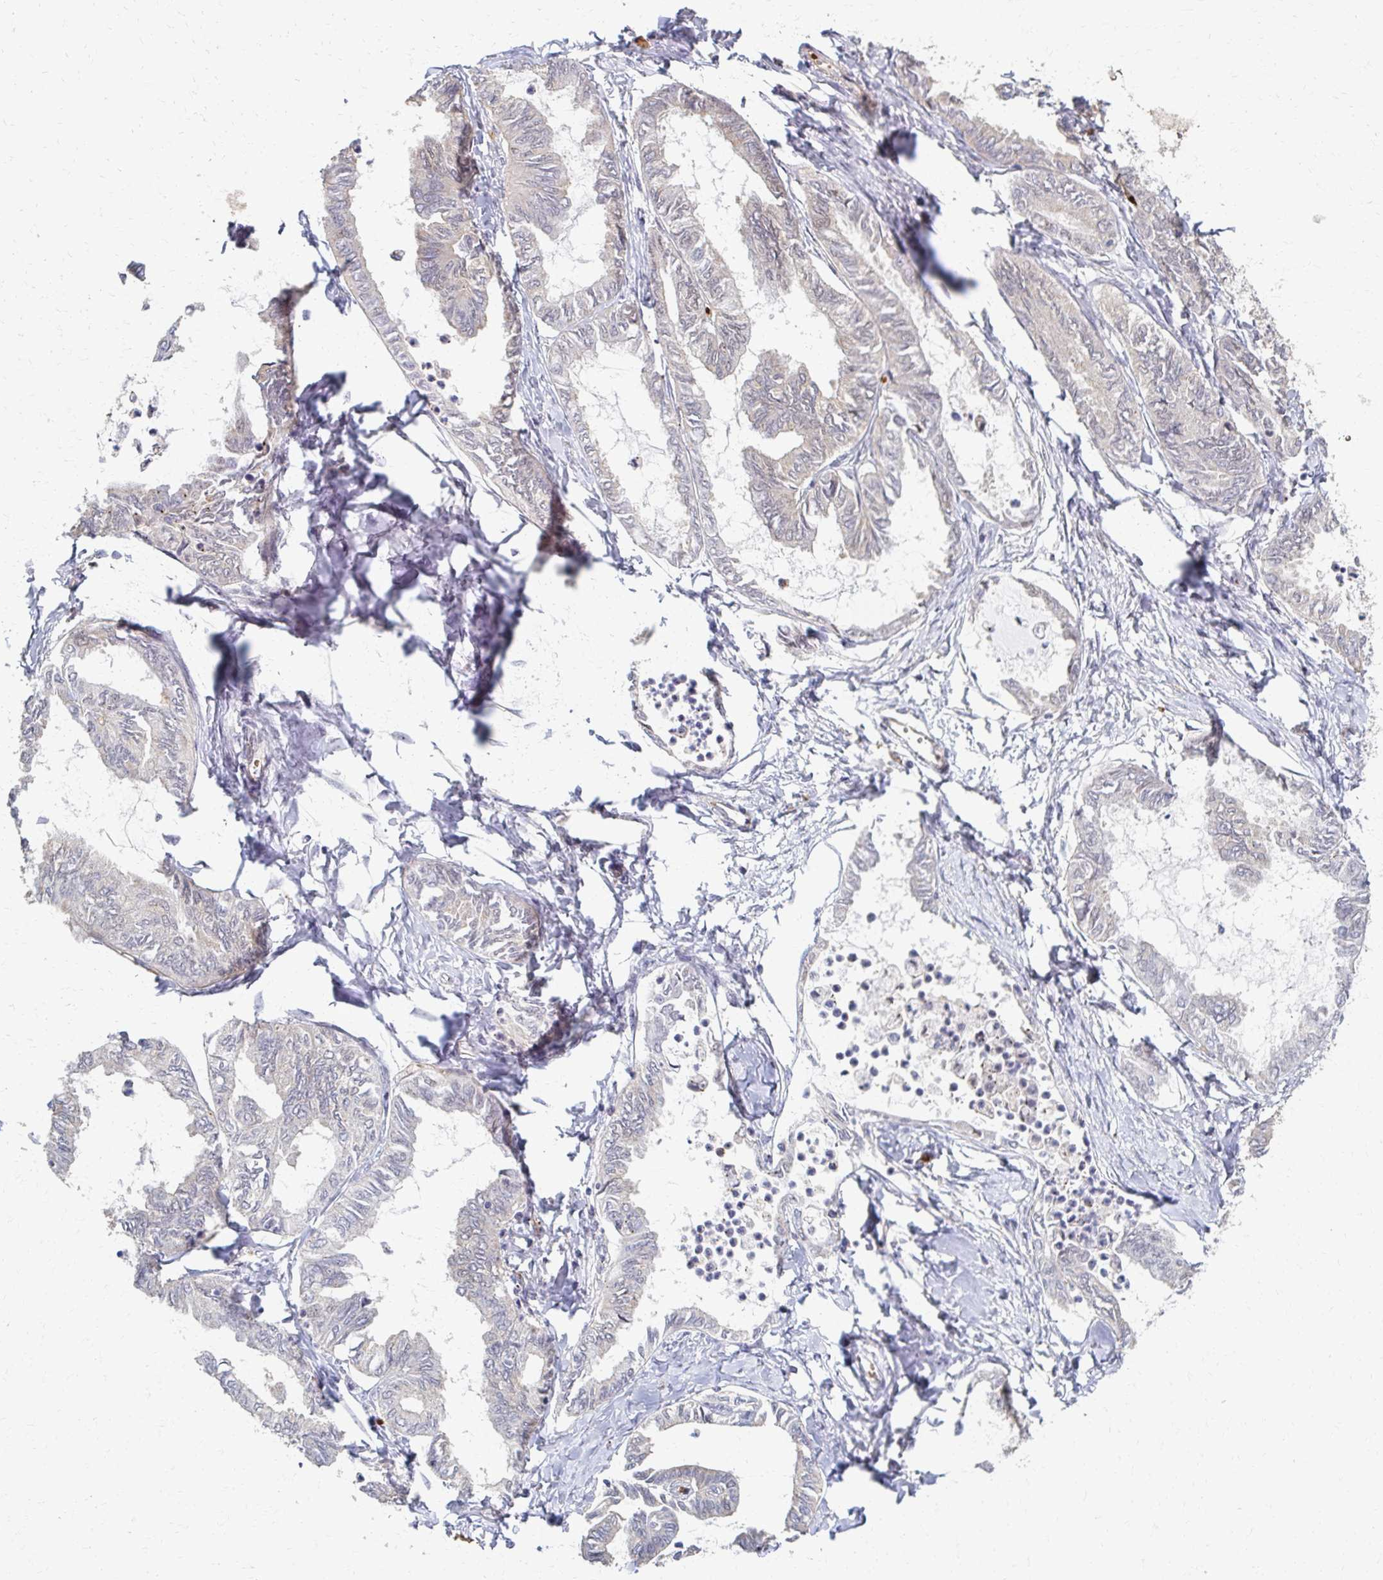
{"staining": {"intensity": "weak", "quantity": "<25%", "location": "cytoplasmic/membranous"}, "tissue": "ovarian cancer", "cell_type": "Tumor cells", "image_type": "cancer", "snomed": [{"axis": "morphology", "description": "Carcinoma, endometroid"}, {"axis": "topography", "description": "Ovary"}], "caption": "This is an IHC image of endometroid carcinoma (ovarian). There is no positivity in tumor cells.", "gene": "SKA2", "patient": {"sex": "female", "age": 70}}